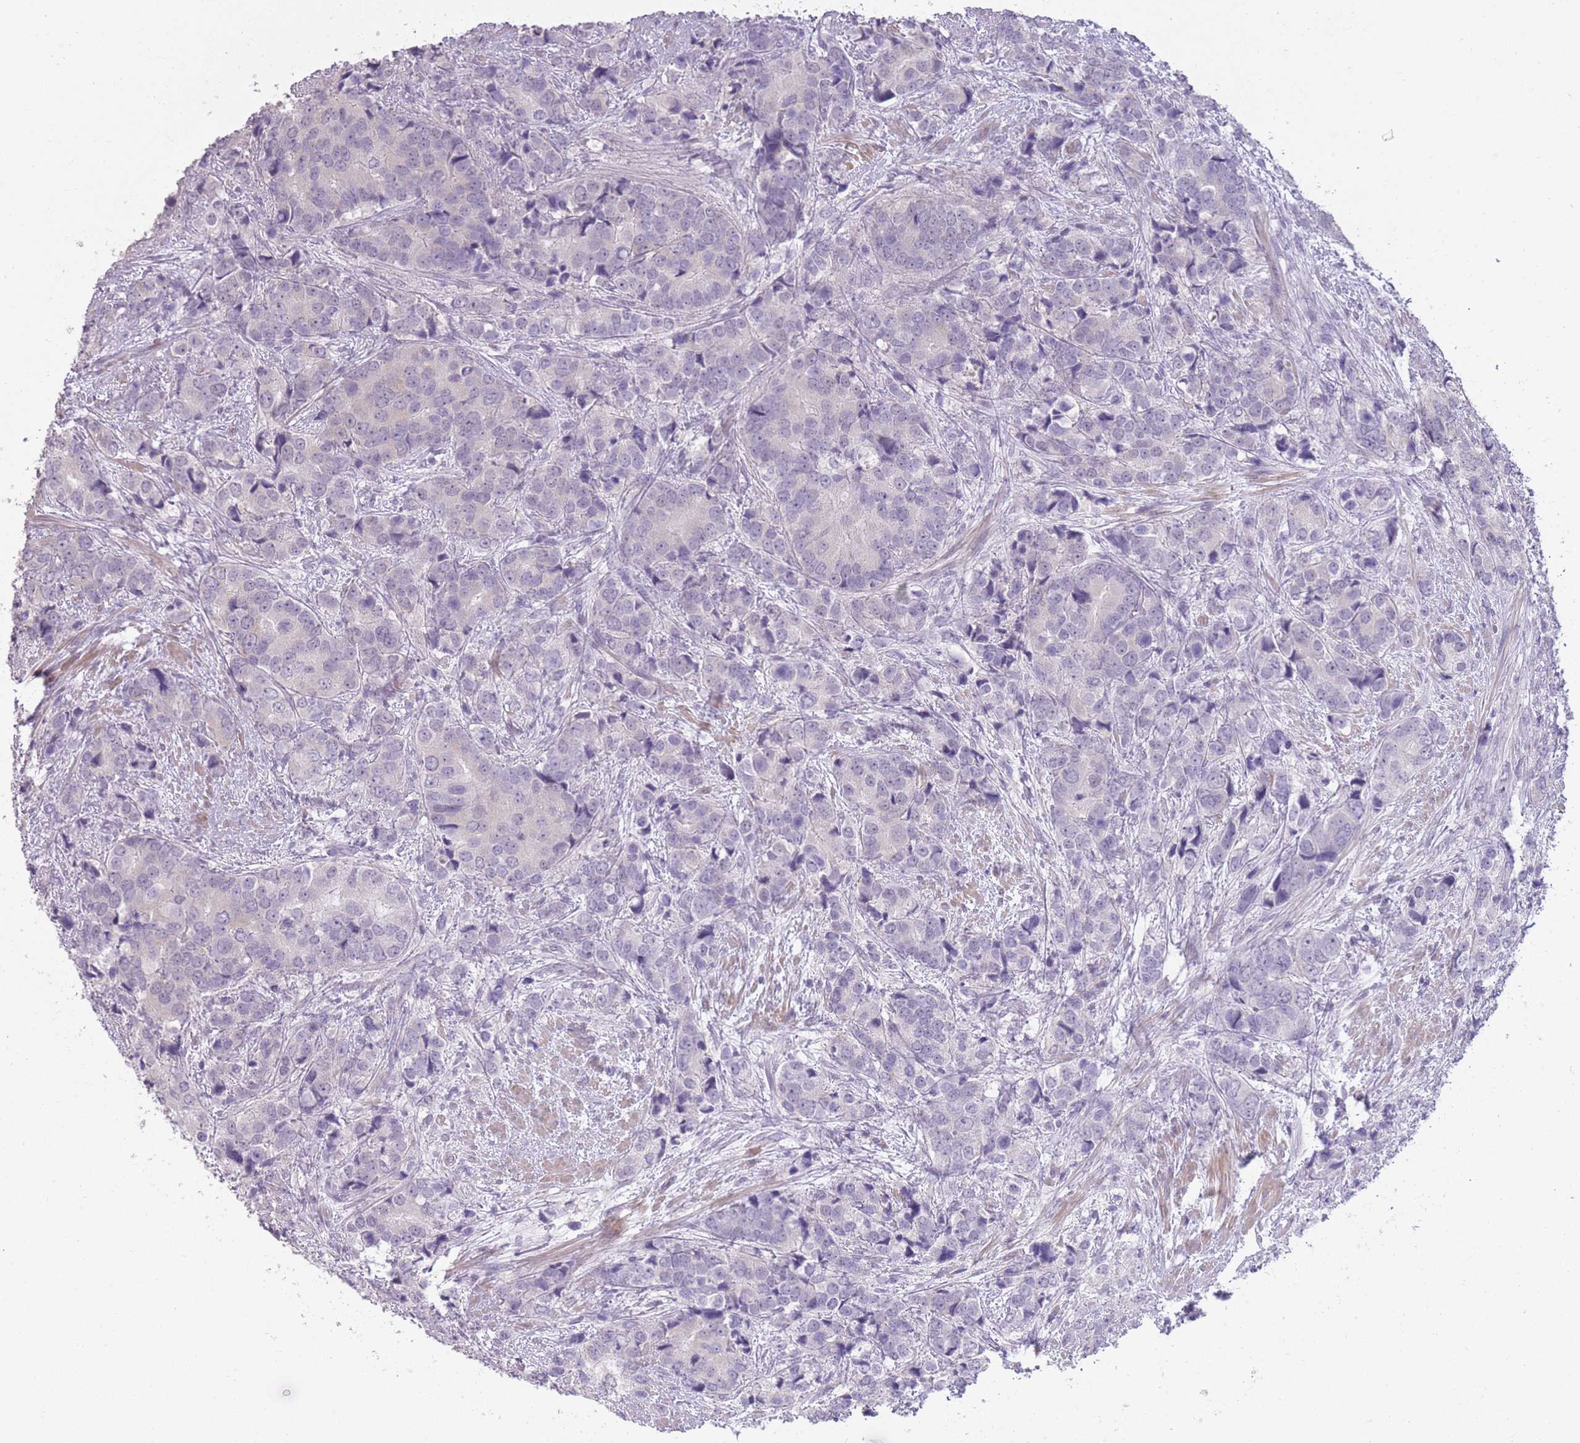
{"staining": {"intensity": "negative", "quantity": "none", "location": "none"}, "tissue": "prostate cancer", "cell_type": "Tumor cells", "image_type": "cancer", "snomed": [{"axis": "morphology", "description": "Adenocarcinoma, High grade"}, {"axis": "topography", "description": "Prostate"}], "caption": "A micrograph of human adenocarcinoma (high-grade) (prostate) is negative for staining in tumor cells.", "gene": "ZBTB24", "patient": {"sex": "male", "age": 62}}